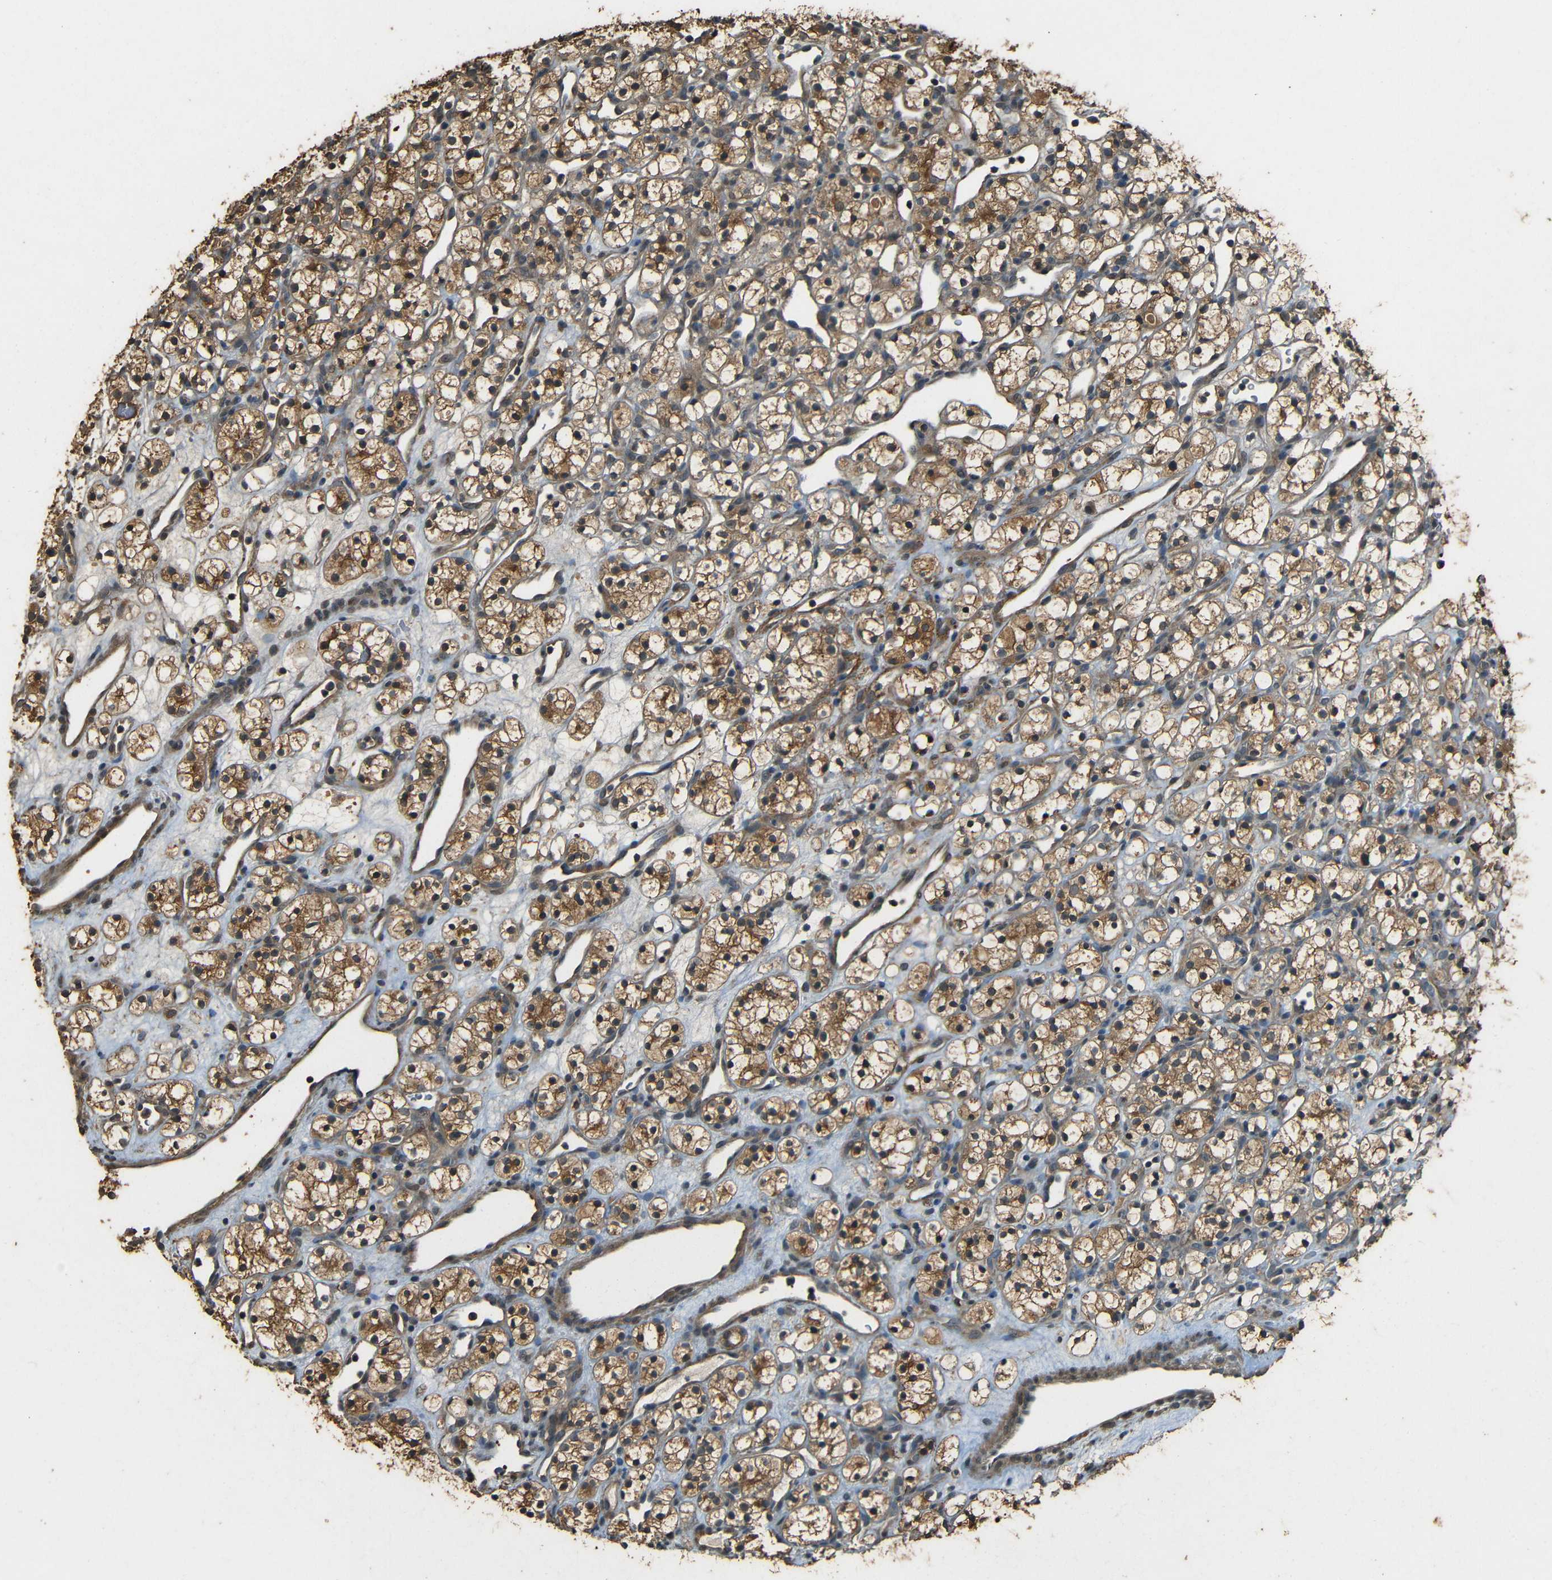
{"staining": {"intensity": "moderate", "quantity": ">75%", "location": "cytoplasmic/membranous"}, "tissue": "renal cancer", "cell_type": "Tumor cells", "image_type": "cancer", "snomed": [{"axis": "morphology", "description": "Adenocarcinoma, NOS"}, {"axis": "topography", "description": "Kidney"}], "caption": "Protein expression analysis of adenocarcinoma (renal) exhibits moderate cytoplasmic/membranous staining in about >75% of tumor cells.", "gene": "PDE5A", "patient": {"sex": "female", "age": 60}}